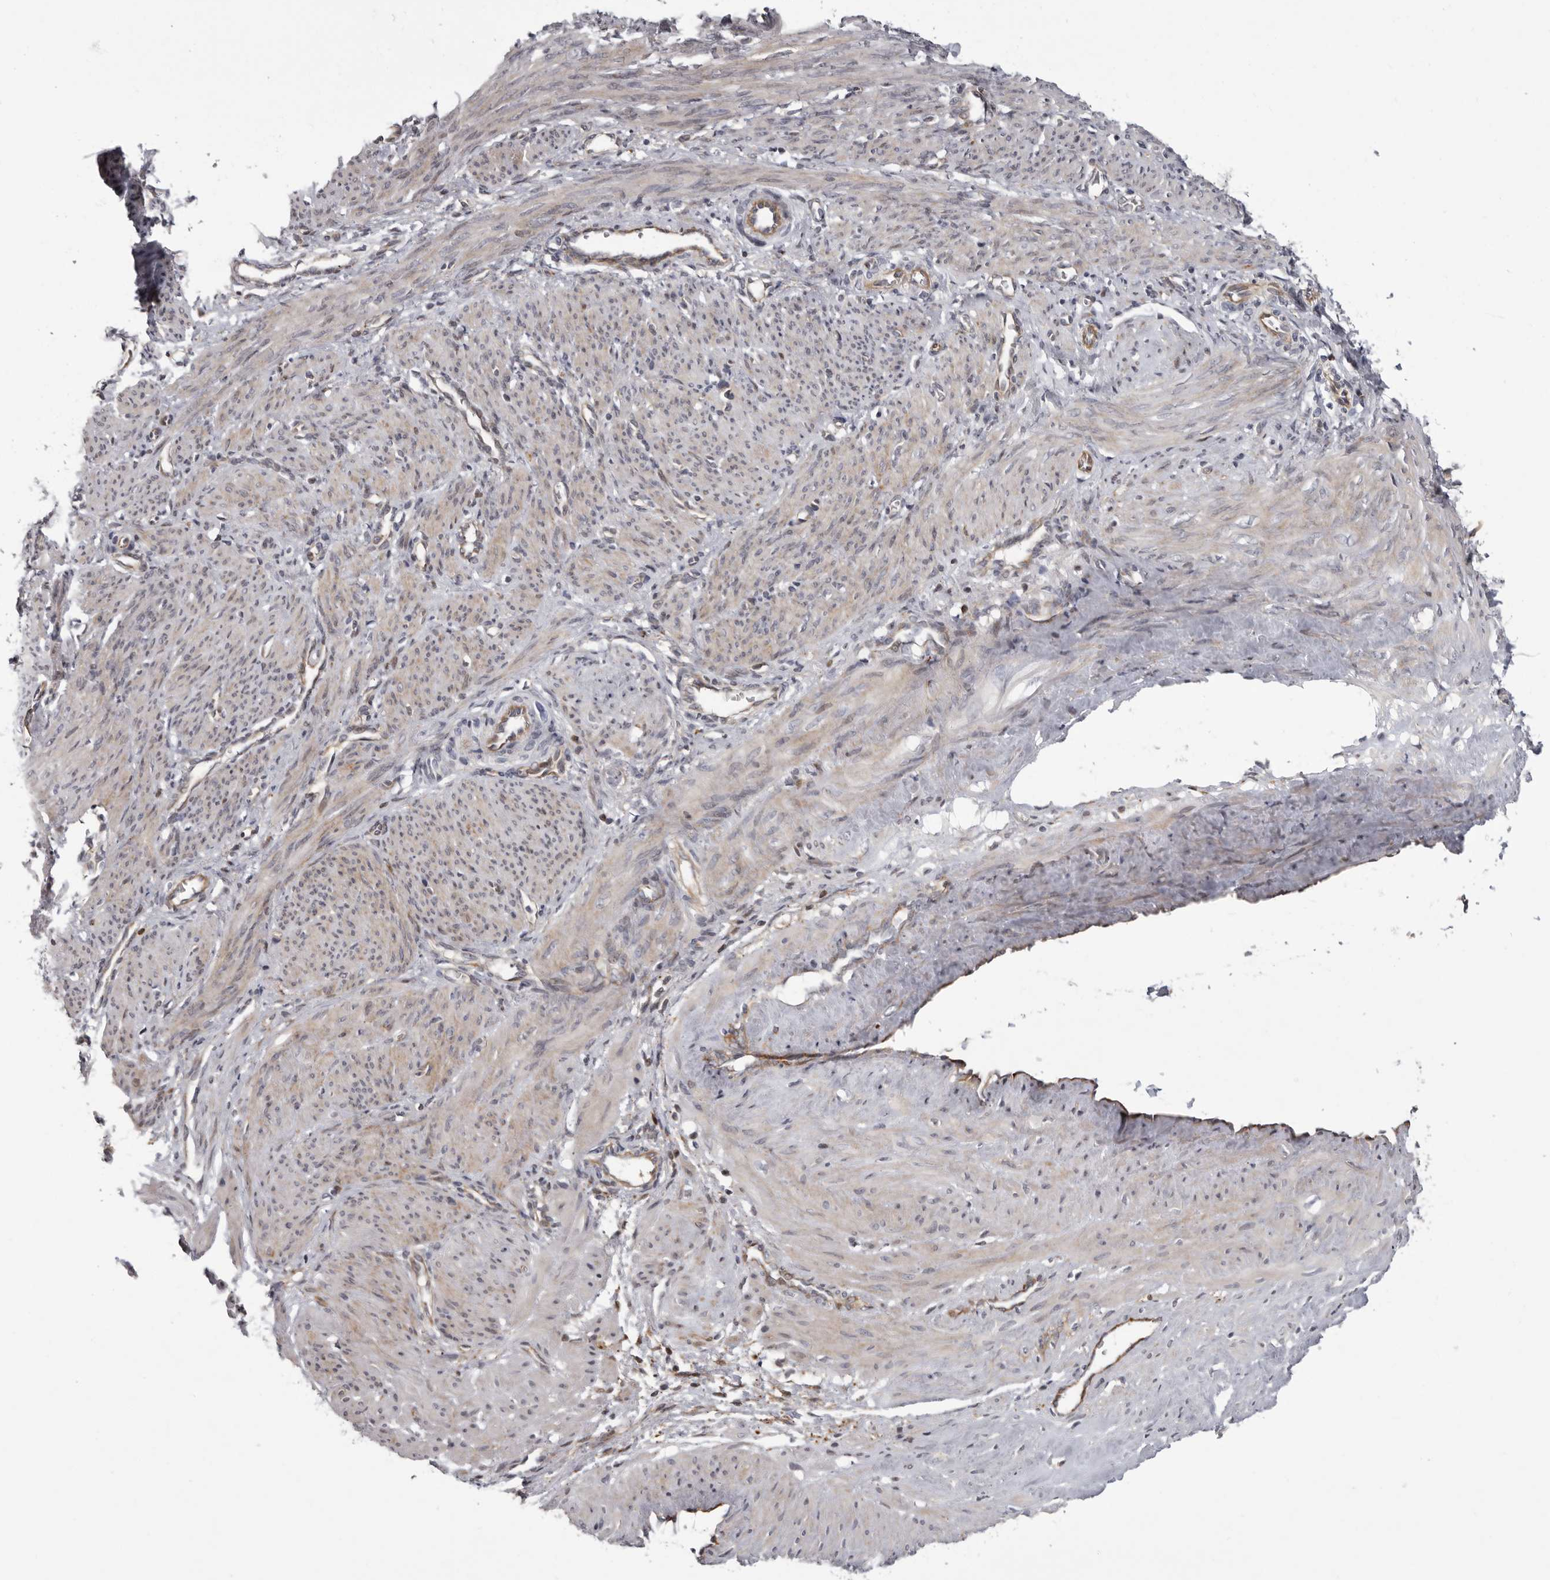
{"staining": {"intensity": "negative", "quantity": "none", "location": "none"}, "tissue": "smooth muscle", "cell_type": "Smooth muscle cells", "image_type": "normal", "snomed": [{"axis": "morphology", "description": "Normal tissue, NOS"}, {"axis": "topography", "description": "Endometrium"}], "caption": "This micrograph is of benign smooth muscle stained with immunohistochemistry to label a protein in brown with the nuclei are counter-stained blue. There is no staining in smooth muscle cells. The staining is performed using DAB (3,3'-diaminobenzidine) brown chromogen with nuclei counter-stained in using hematoxylin.", "gene": "FGFR4", "patient": {"sex": "female", "age": 33}}